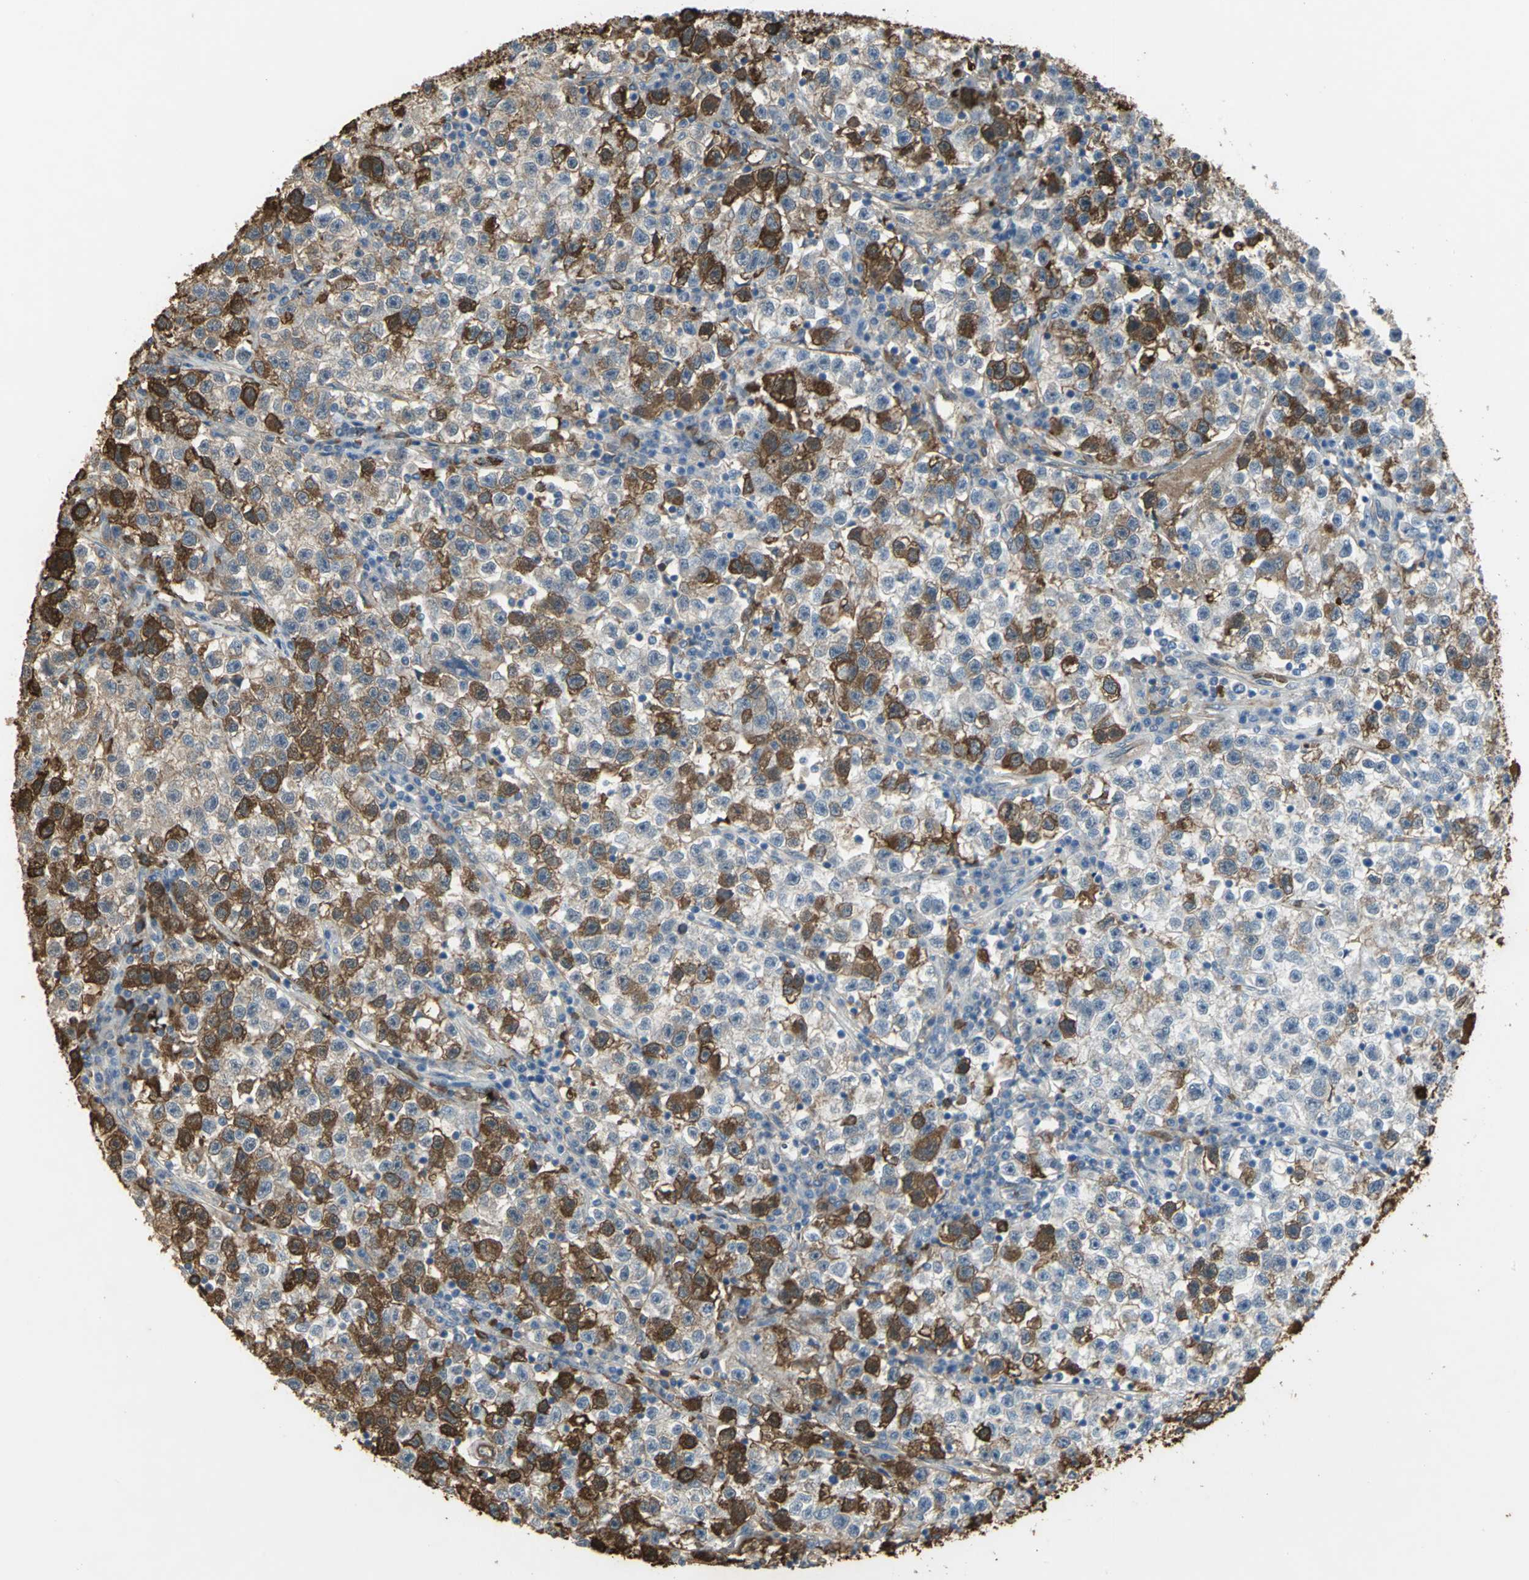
{"staining": {"intensity": "strong", "quantity": ">75%", "location": "cytoplasmic/membranous"}, "tissue": "testis cancer", "cell_type": "Tumor cells", "image_type": "cancer", "snomed": [{"axis": "morphology", "description": "Seminoma, NOS"}, {"axis": "topography", "description": "Testis"}], "caption": "Protein expression analysis of human seminoma (testis) reveals strong cytoplasmic/membranous staining in about >75% of tumor cells.", "gene": "TREM1", "patient": {"sex": "male", "age": 22}}